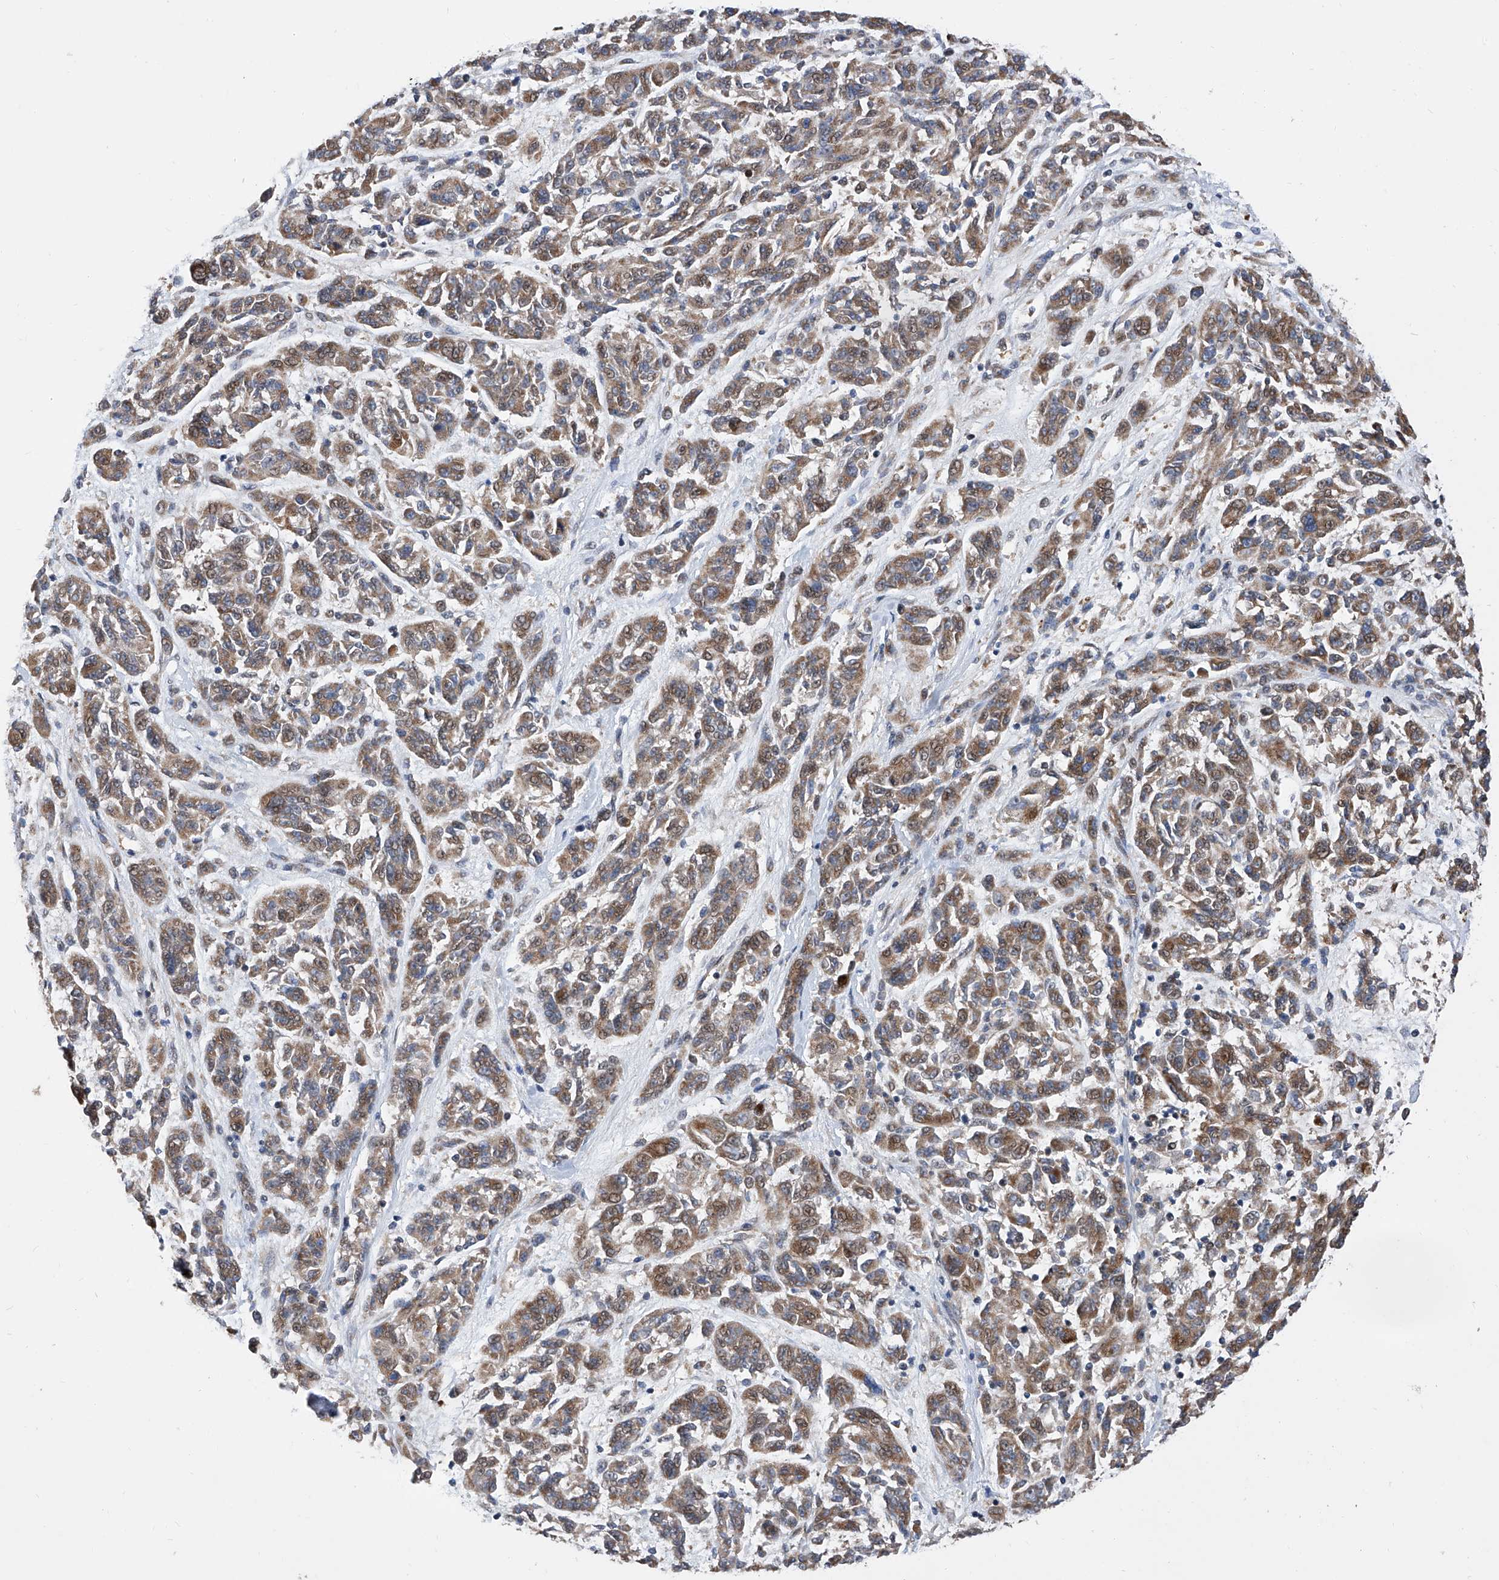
{"staining": {"intensity": "weak", "quantity": "25%-75%", "location": "cytoplasmic/membranous,nuclear"}, "tissue": "melanoma", "cell_type": "Tumor cells", "image_type": "cancer", "snomed": [{"axis": "morphology", "description": "Malignant melanoma, NOS"}, {"axis": "topography", "description": "Skin"}], "caption": "Protein staining of malignant melanoma tissue shows weak cytoplasmic/membranous and nuclear positivity in approximately 25%-75% of tumor cells. The staining was performed using DAB to visualize the protein expression in brown, while the nuclei were stained in blue with hematoxylin (Magnification: 20x).", "gene": "FARP2", "patient": {"sex": "male", "age": 53}}